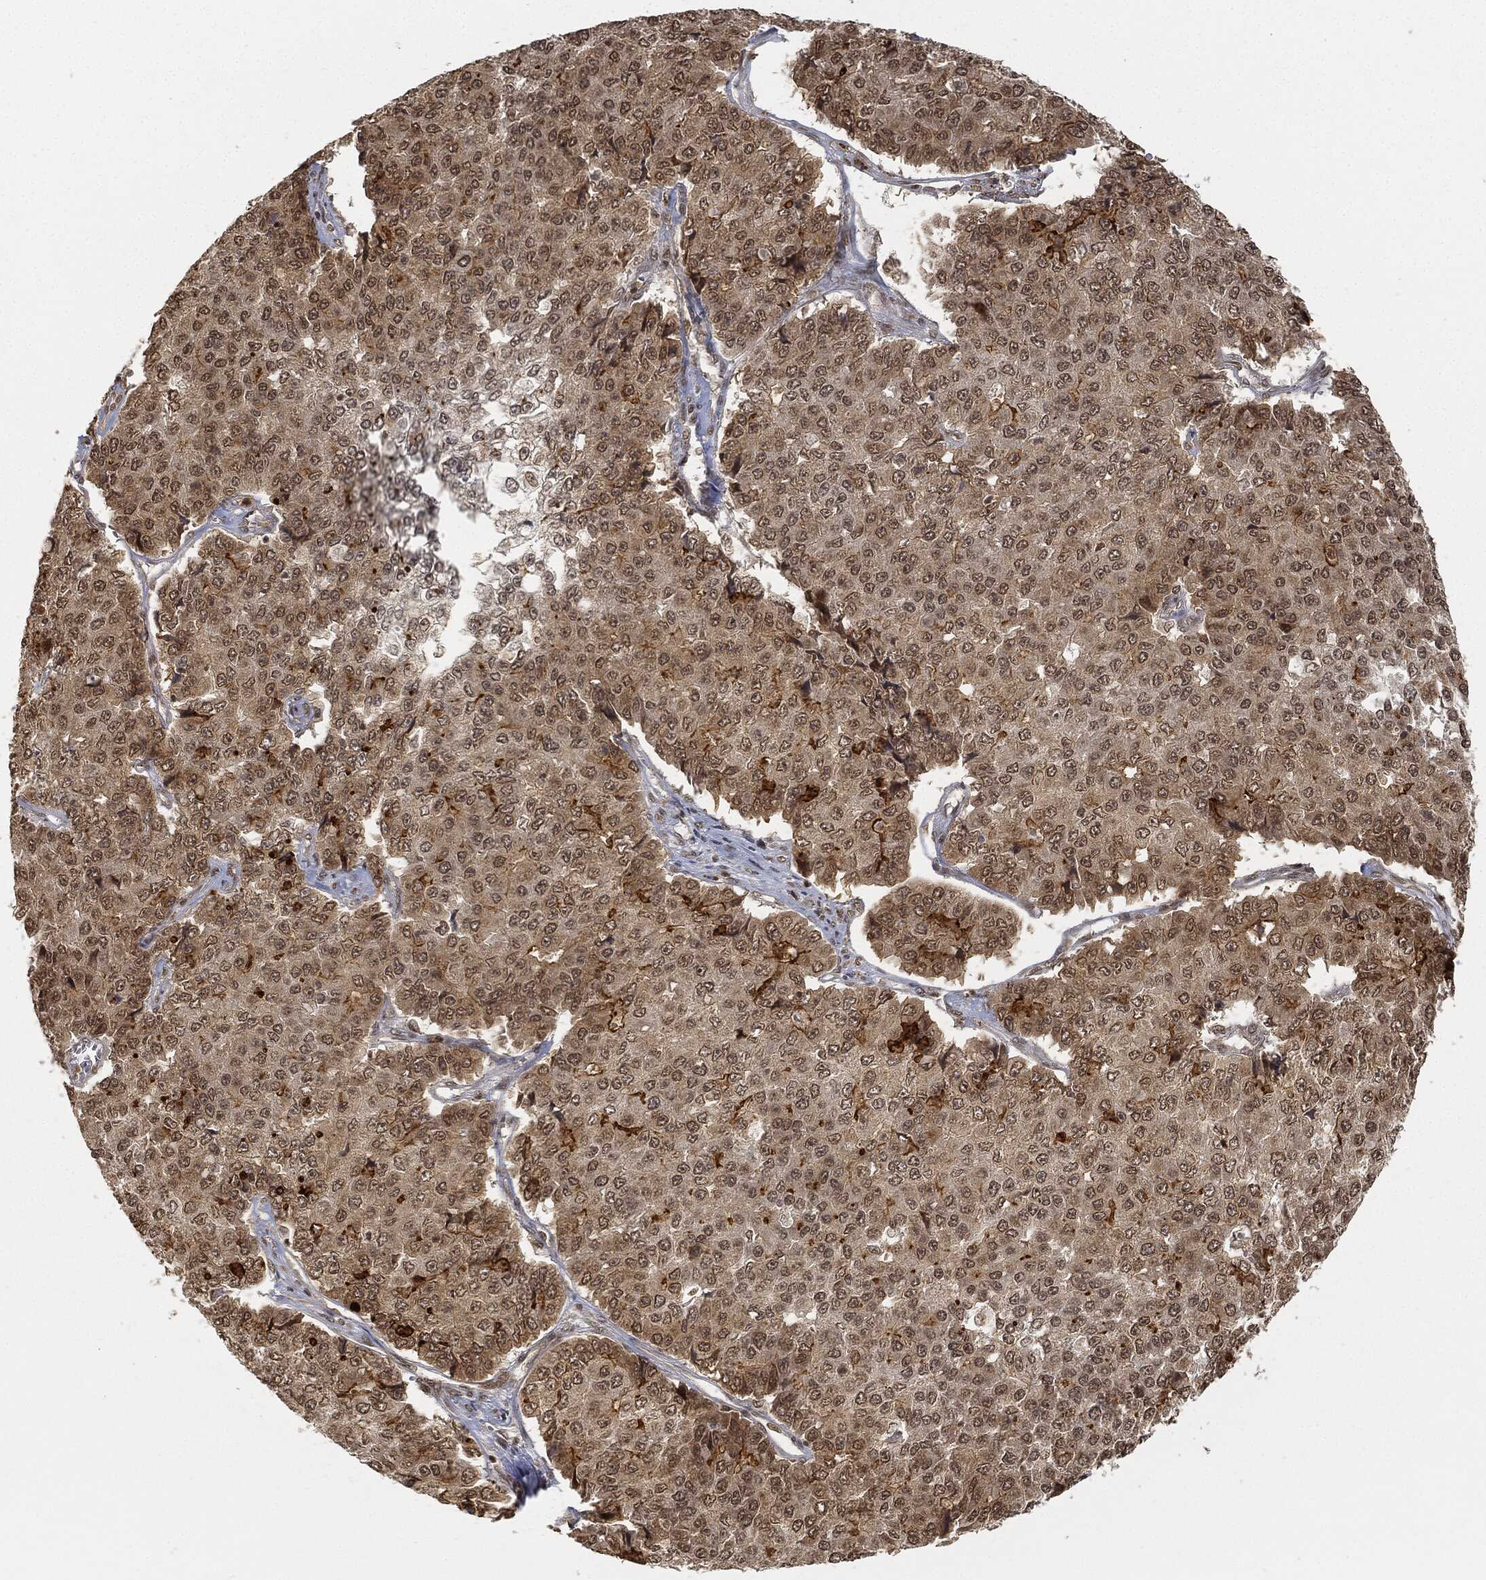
{"staining": {"intensity": "moderate", "quantity": "<25%", "location": "cytoplasmic/membranous"}, "tissue": "pancreatic cancer", "cell_type": "Tumor cells", "image_type": "cancer", "snomed": [{"axis": "morphology", "description": "Normal tissue, NOS"}, {"axis": "morphology", "description": "Adenocarcinoma, NOS"}, {"axis": "topography", "description": "Pancreas"}, {"axis": "topography", "description": "Duodenum"}], "caption": "Approximately <25% of tumor cells in human pancreatic cancer (adenocarcinoma) reveal moderate cytoplasmic/membranous protein expression as visualized by brown immunohistochemical staining.", "gene": "CIB1", "patient": {"sex": "male", "age": 50}}